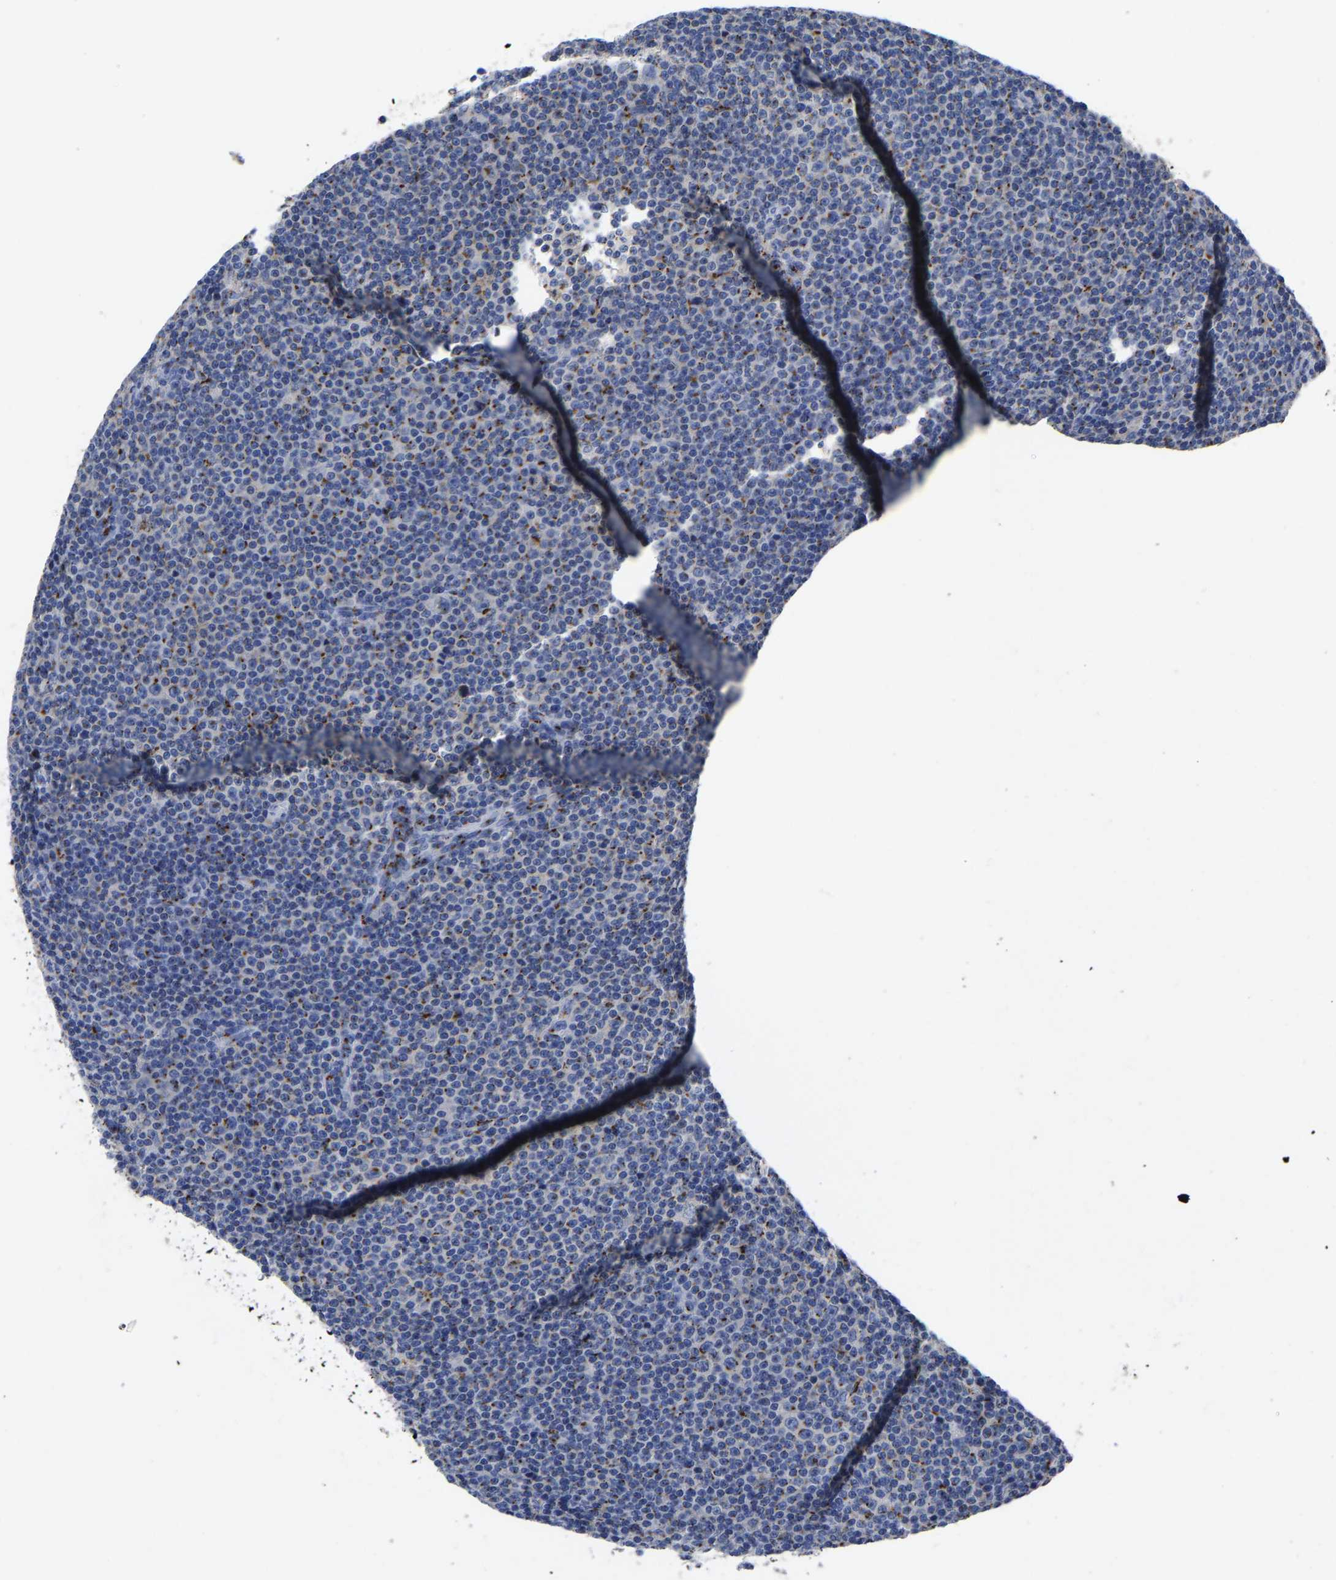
{"staining": {"intensity": "moderate", "quantity": "25%-75%", "location": "cytoplasmic/membranous"}, "tissue": "lymphoma", "cell_type": "Tumor cells", "image_type": "cancer", "snomed": [{"axis": "morphology", "description": "Malignant lymphoma, non-Hodgkin's type, Low grade"}, {"axis": "topography", "description": "Lymph node"}], "caption": "Immunohistochemical staining of lymphoma demonstrates medium levels of moderate cytoplasmic/membranous expression in approximately 25%-75% of tumor cells.", "gene": "TMEM87A", "patient": {"sex": "female", "age": 67}}